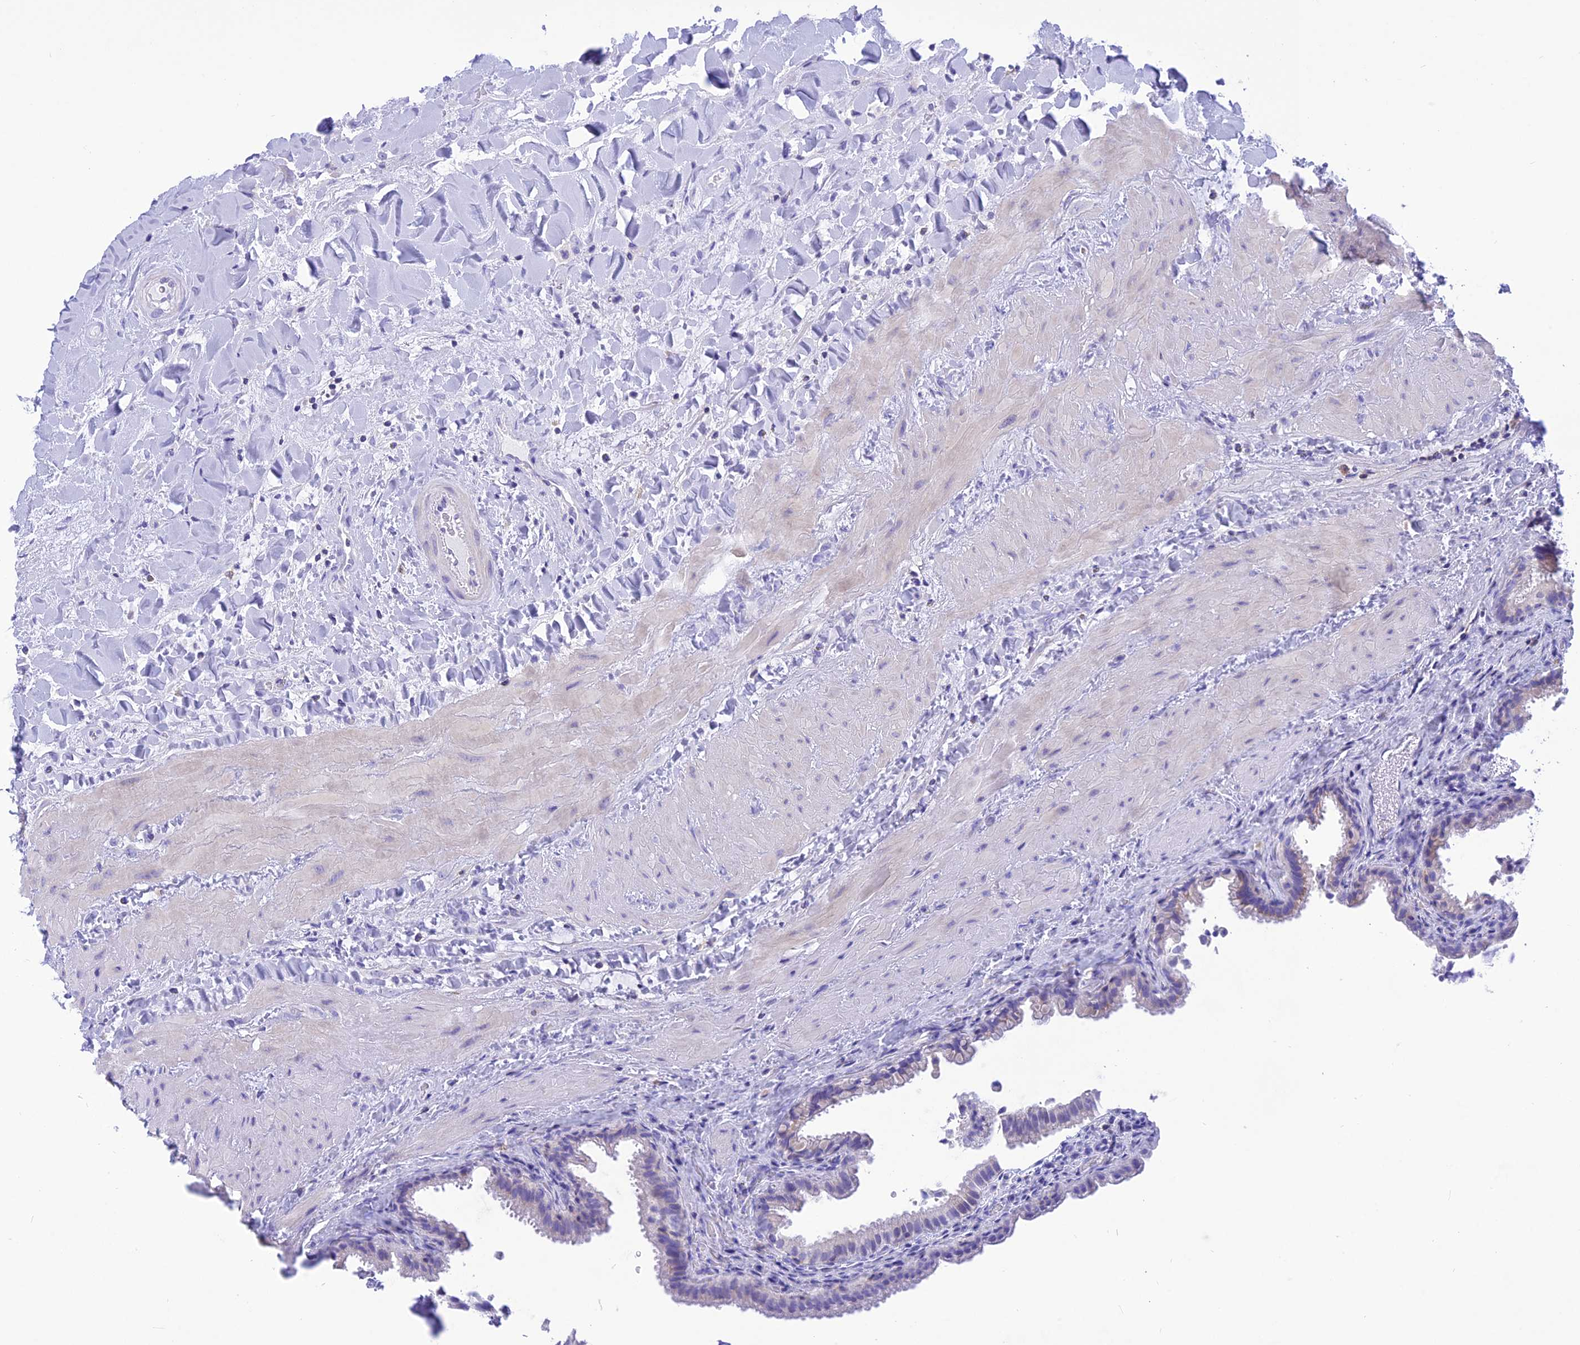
{"staining": {"intensity": "moderate", "quantity": "<25%", "location": "cytoplasmic/membranous"}, "tissue": "gallbladder", "cell_type": "Glandular cells", "image_type": "normal", "snomed": [{"axis": "morphology", "description": "Normal tissue, NOS"}, {"axis": "topography", "description": "Gallbladder"}], "caption": "Immunohistochemical staining of benign human gallbladder displays moderate cytoplasmic/membranous protein staining in about <25% of glandular cells. The staining is performed using DAB brown chromogen to label protein expression. The nuclei are counter-stained blue using hematoxylin.", "gene": "GLYATL1B", "patient": {"sex": "male", "age": 24}}